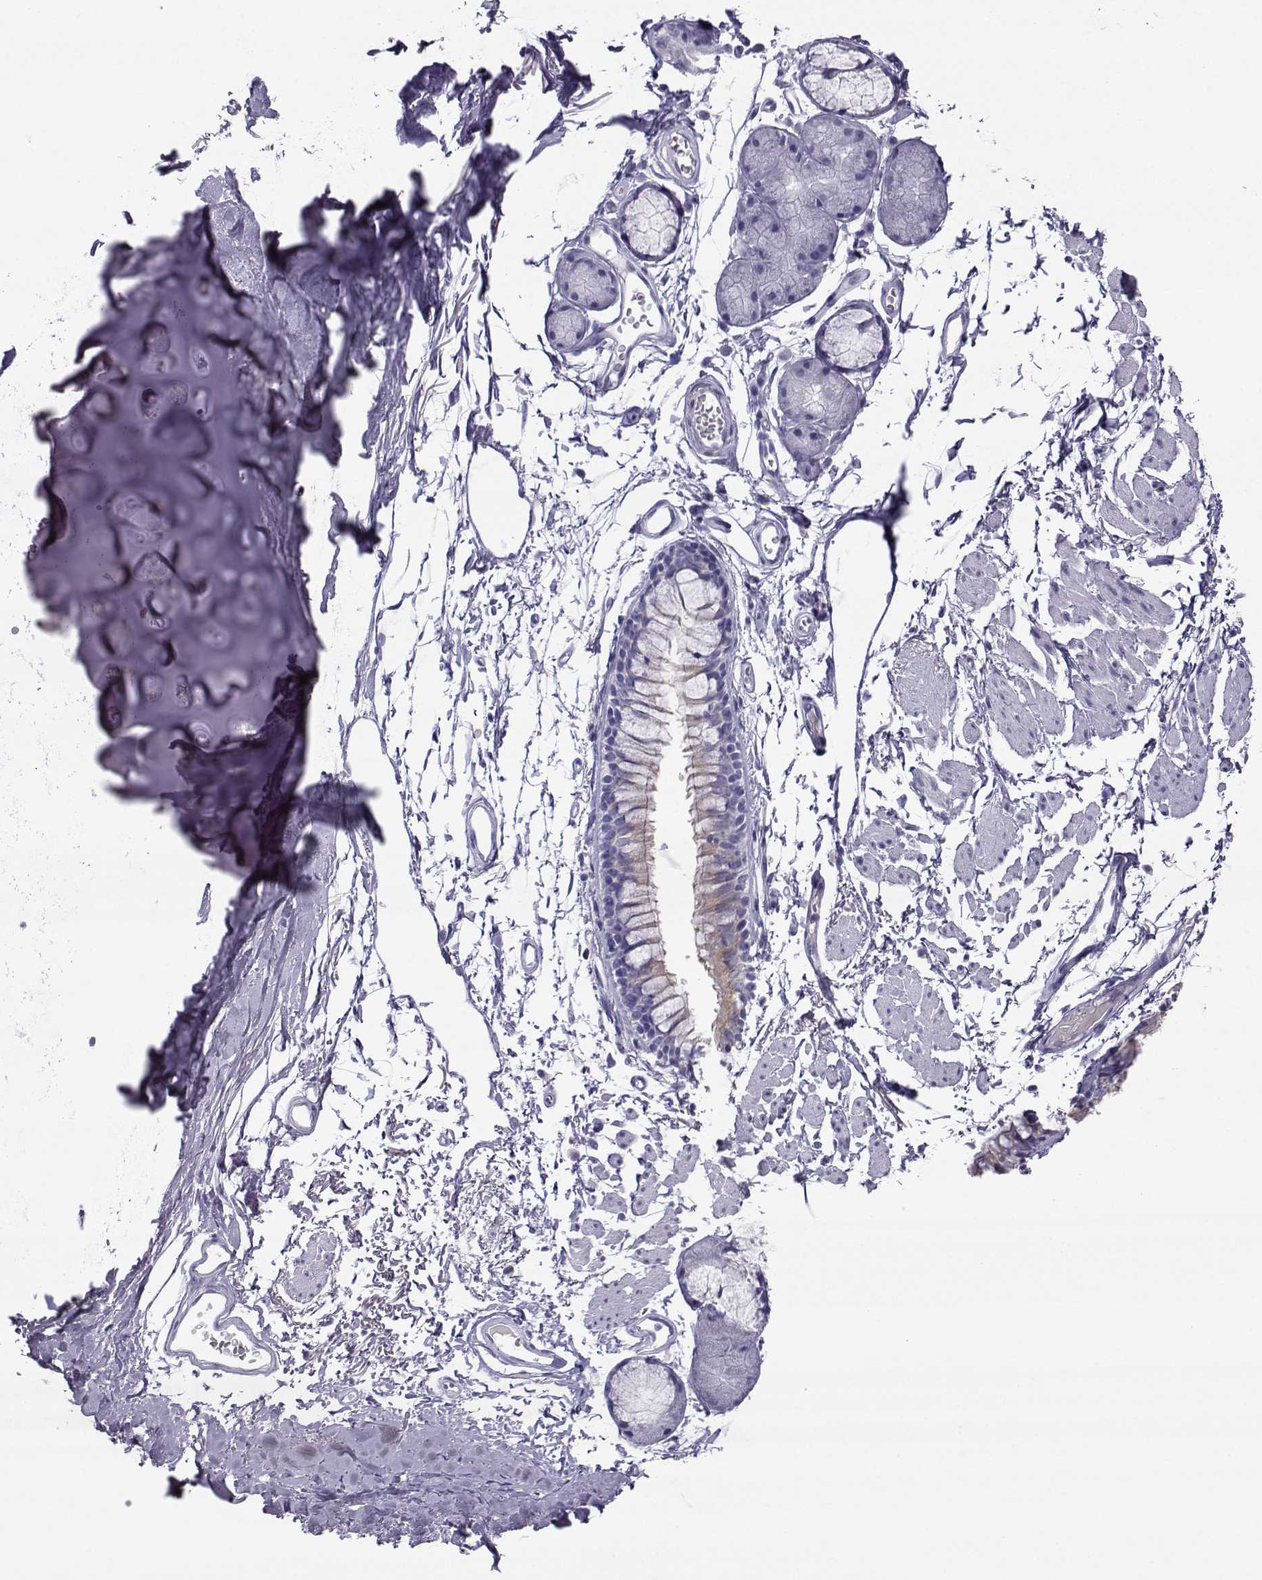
{"staining": {"intensity": "negative", "quantity": "none", "location": "none"}, "tissue": "adipose tissue", "cell_type": "Adipocytes", "image_type": "normal", "snomed": [{"axis": "morphology", "description": "Normal tissue, NOS"}, {"axis": "topography", "description": "Cartilage tissue"}, {"axis": "topography", "description": "Bronchus"}], "caption": "DAB immunohistochemical staining of normal adipose tissue shows no significant positivity in adipocytes.", "gene": "ARMC2", "patient": {"sex": "female", "age": 79}}